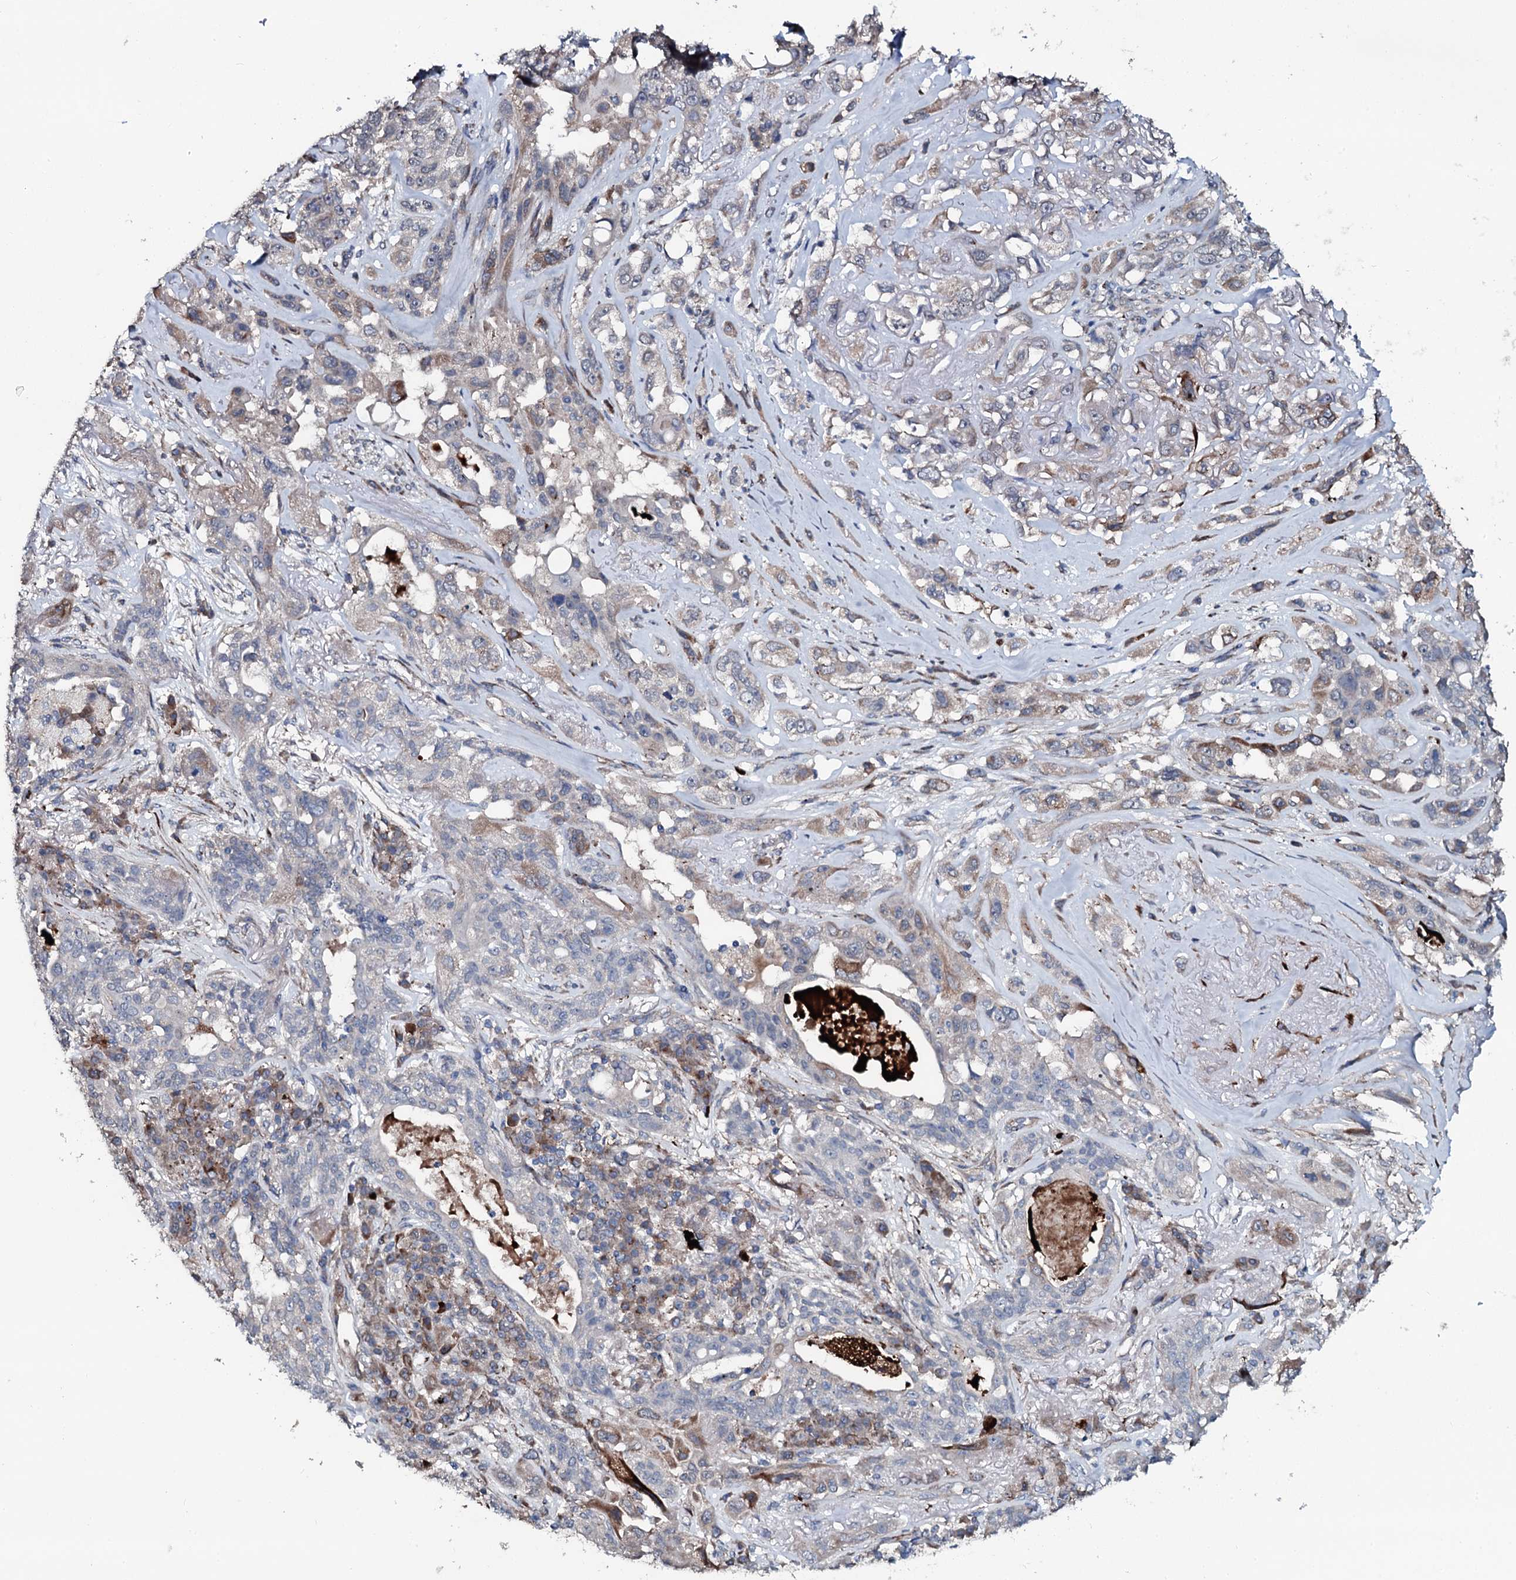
{"staining": {"intensity": "moderate", "quantity": "25%-75%", "location": "cytoplasmic/membranous"}, "tissue": "lung cancer", "cell_type": "Tumor cells", "image_type": "cancer", "snomed": [{"axis": "morphology", "description": "Squamous cell carcinoma, NOS"}, {"axis": "topography", "description": "Lung"}], "caption": "This is an image of immunohistochemistry (IHC) staining of lung cancer (squamous cell carcinoma), which shows moderate expression in the cytoplasmic/membranous of tumor cells.", "gene": "IL12B", "patient": {"sex": "female", "age": 70}}